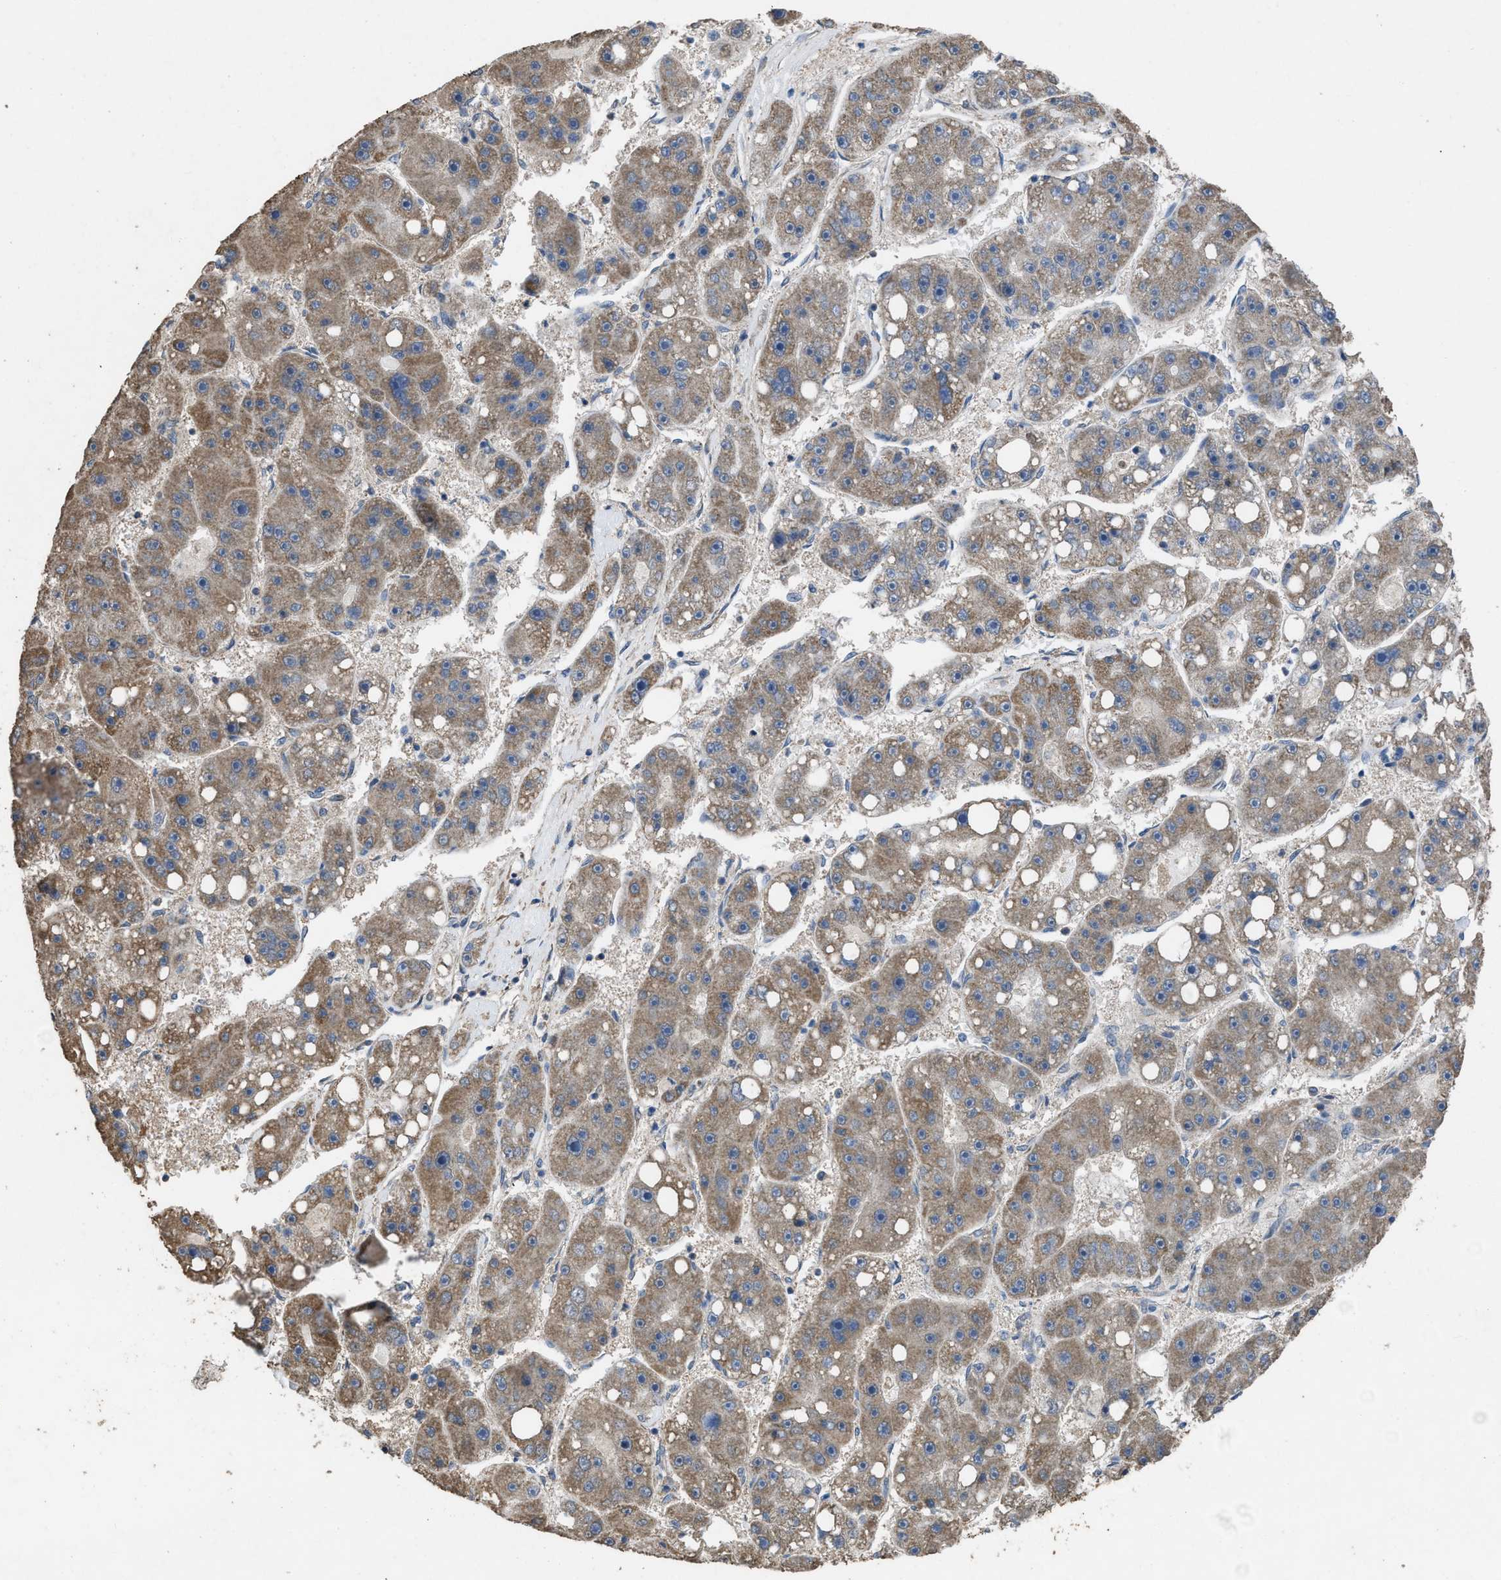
{"staining": {"intensity": "moderate", "quantity": ">75%", "location": "cytoplasmic/membranous"}, "tissue": "liver cancer", "cell_type": "Tumor cells", "image_type": "cancer", "snomed": [{"axis": "morphology", "description": "Carcinoma, Hepatocellular, NOS"}, {"axis": "topography", "description": "Liver"}], "caption": "Hepatocellular carcinoma (liver) was stained to show a protein in brown. There is medium levels of moderate cytoplasmic/membranous expression in approximately >75% of tumor cells.", "gene": "ARL6", "patient": {"sex": "female", "age": 61}}